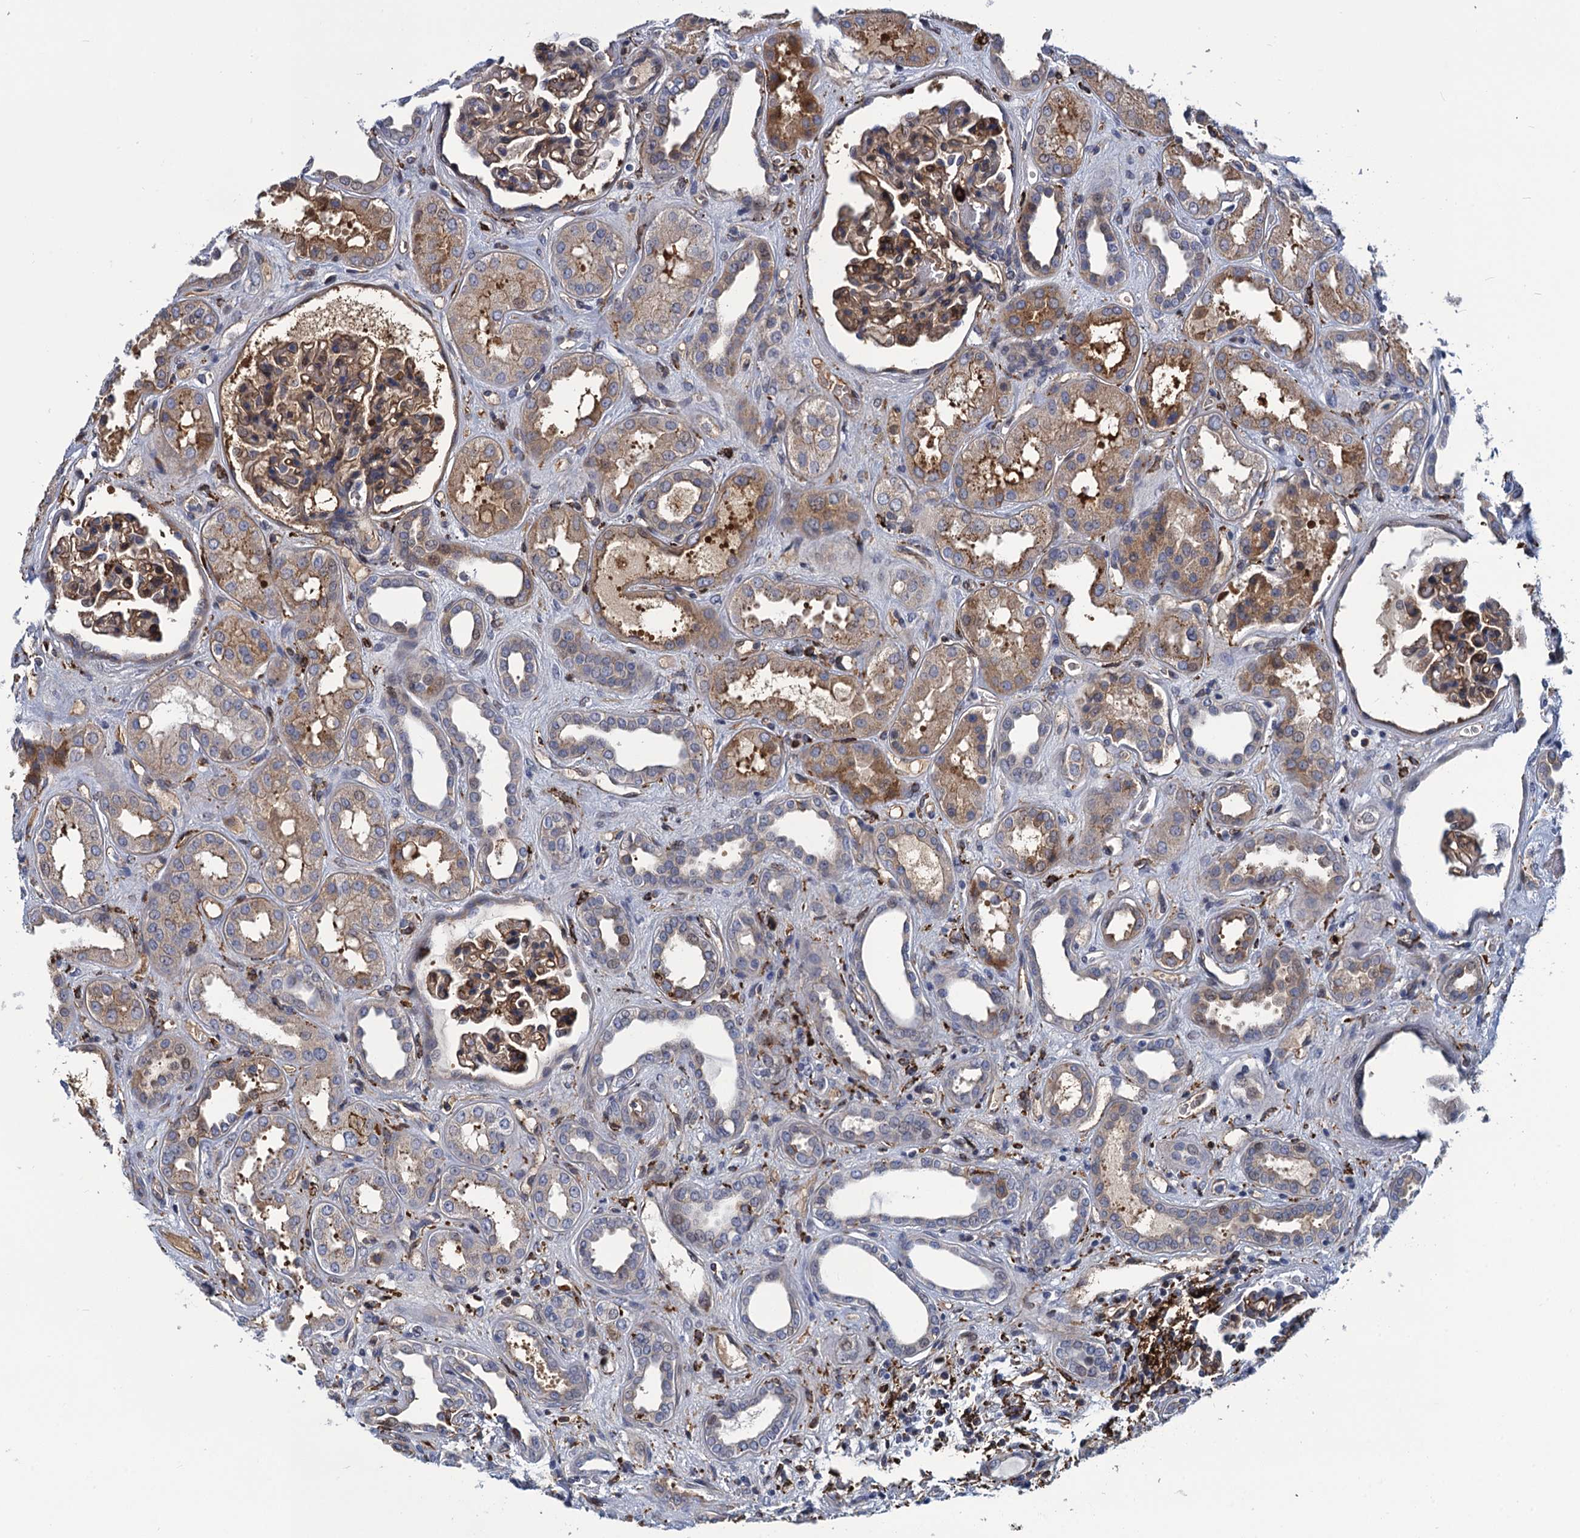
{"staining": {"intensity": "moderate", "quantity": ">75%", "location": "cytoplasmic/membranous"}, "tissue": "kidney", "cell_type": "Cells in glomeruli", "image_type": "normal", "snomed": [{"axis": "morphology", "description": "Normal tissue, NOS"}, {"axis": "topography", "description": "Kidney"}], "caption": "Protein staining displays moderate cytoplasmic/membranous positivity in about >75% of cells in glomeruli in benign kidney.", "gene": "DNHD1", "patient": {"sex": "male", "age": 59}}